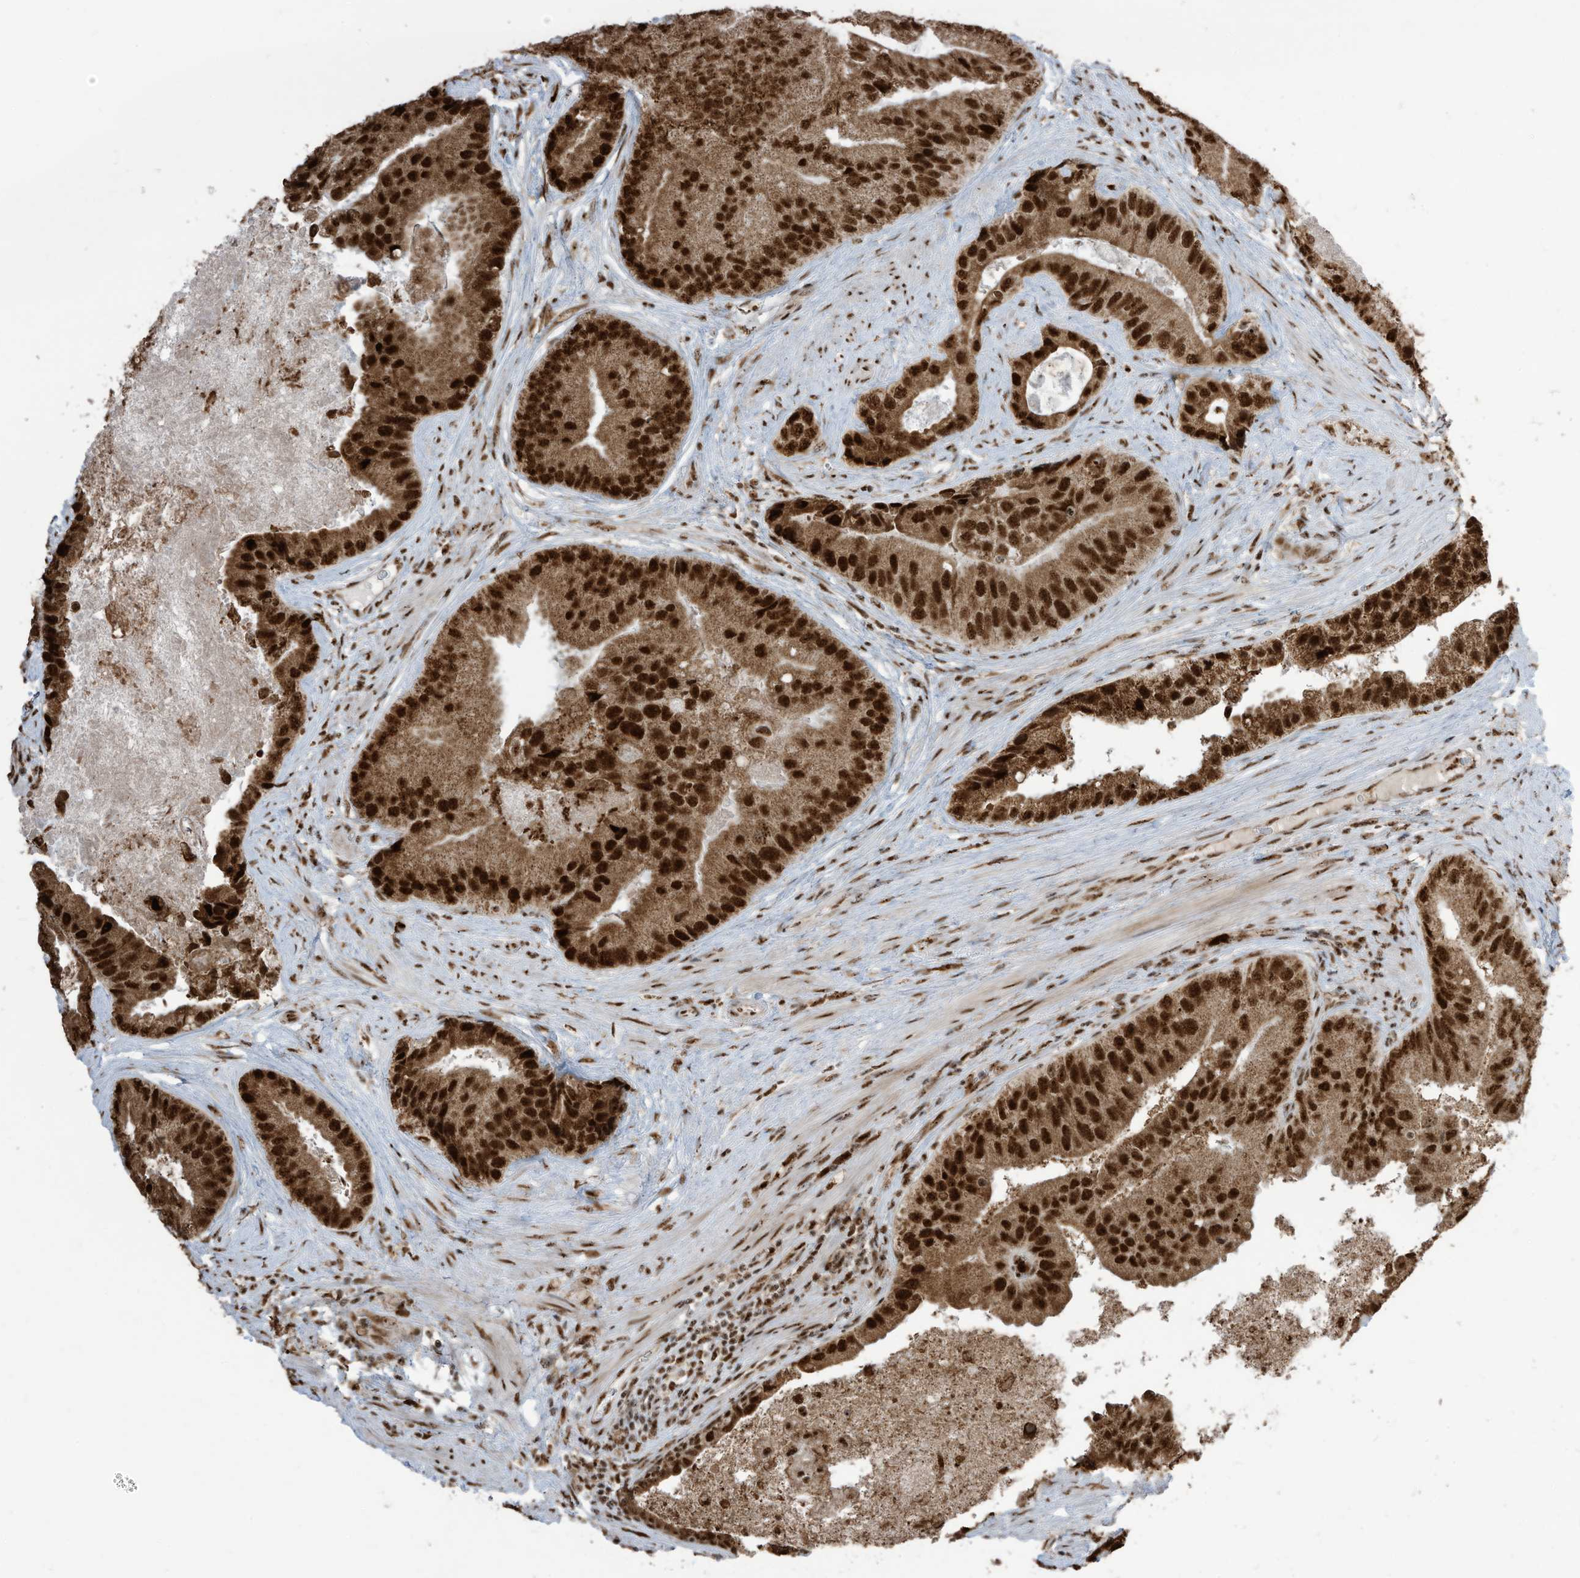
{"staining": {"intensity": "strong", "quantity": ">75%", "location": "cytoplasmic/membranous,nuclear"}, "tissue": "prostate cancer", "cell_type": "Tumor cells", "image_type": "cancer", "snomed": [{"axis": "morphology", "description": "Adenocarcinoma, High grade"}, {"axis": "topography", "description": "Prostate"}], "caption": "Tumor cells demonstrate high levels of strong cytoplasmic/membranous and nuclear staining in approximately >75% of cells in prostate cancer (high-grade adenocarcinoma).", "gene": "LBH", "patient": {"sex": "male", "age": 70}}